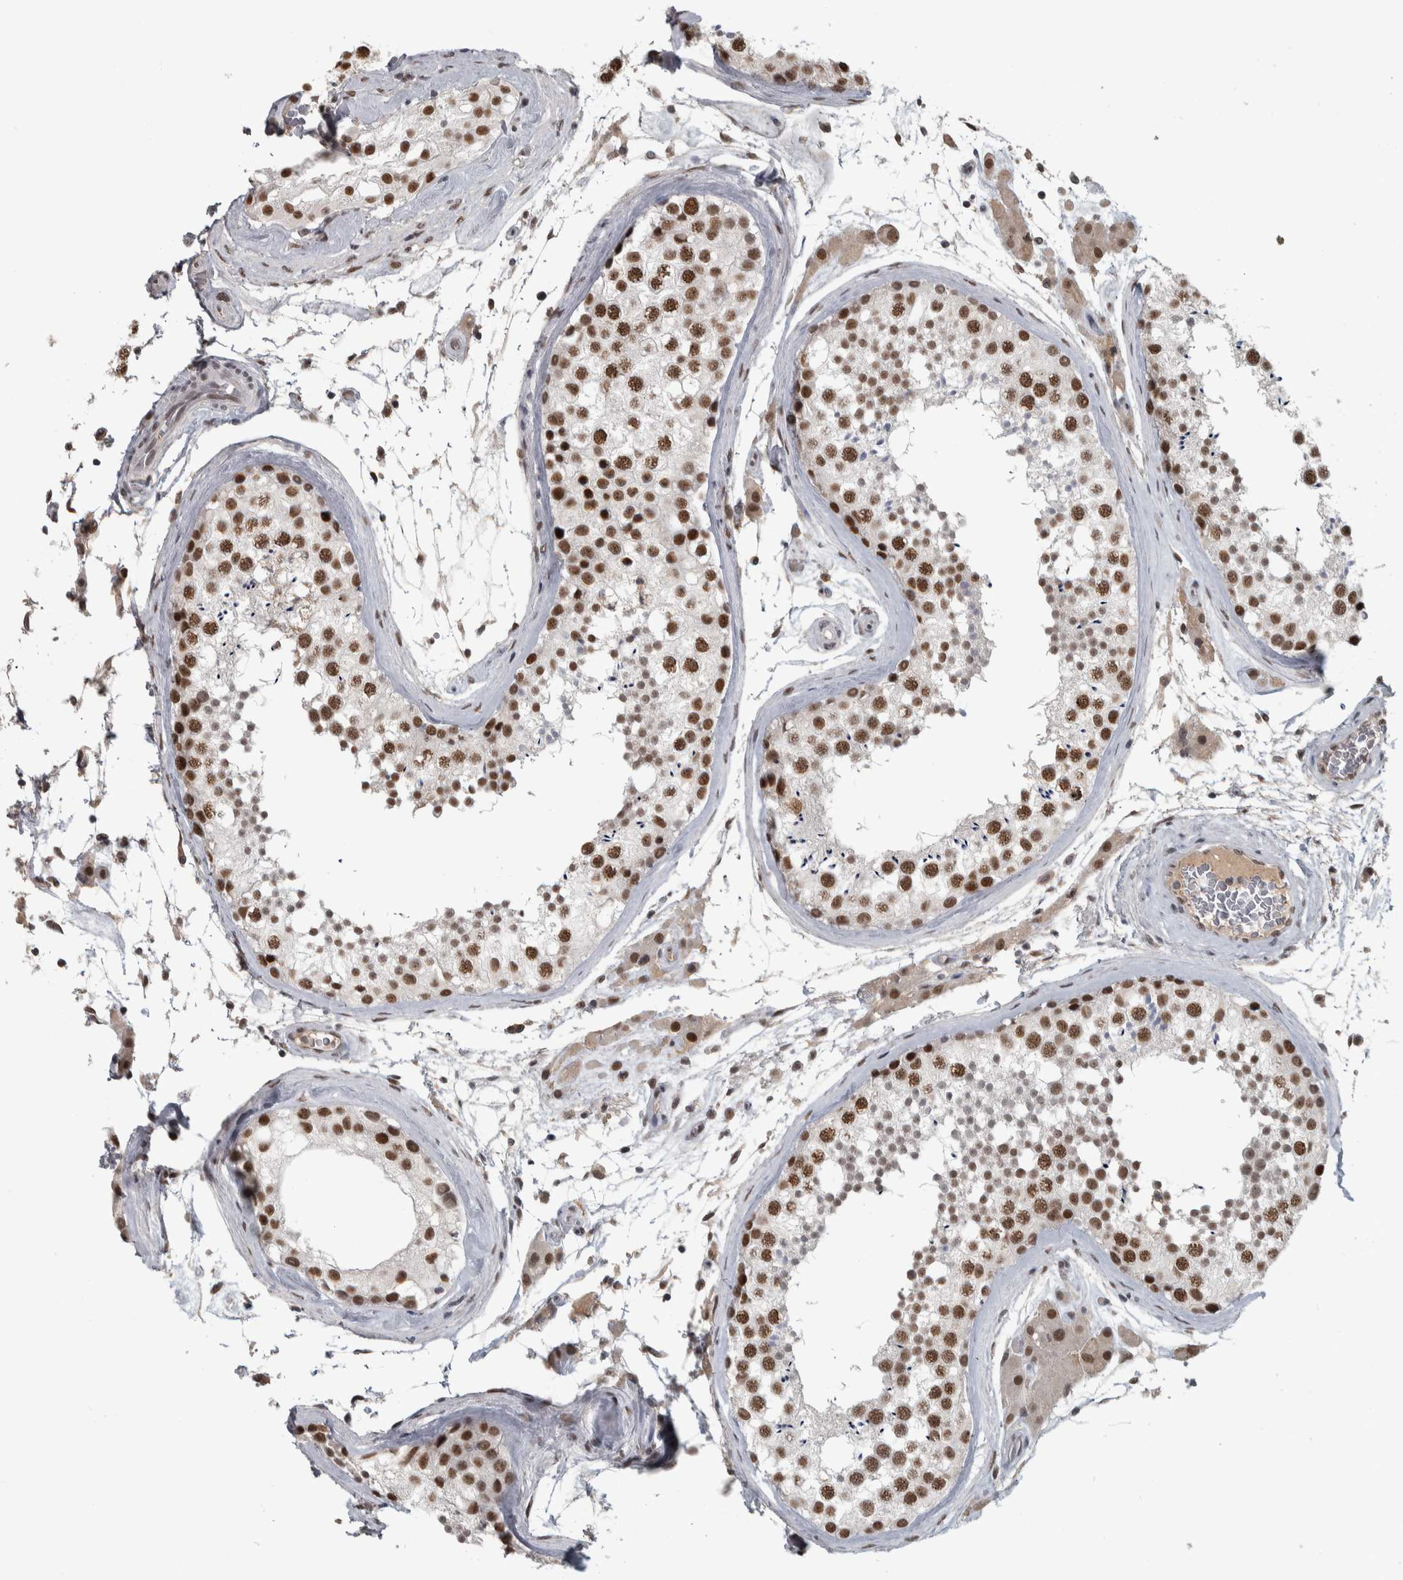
{"staining": {"intensity": "strong", "quantity": ">75%", "location": "nuclear"}, "tissue": "testis", "cell_type": "Cells in seminiferous ducts", "image_type": "normal", "snomed": [{"axis": "morphology", "description": "Normal tissue, NOS"}, {"axis": "topography", "description": "Testis"}], "caption": "The photomicrograph shows a brown stain indicating the presence of a protein in the nuclear of cells in seminiferous ducts in testis. (DAB IHC with brightfield microscopy, high magnification).", "gene": "DDX42", "patient": {"sex": "male", "age": 46}}